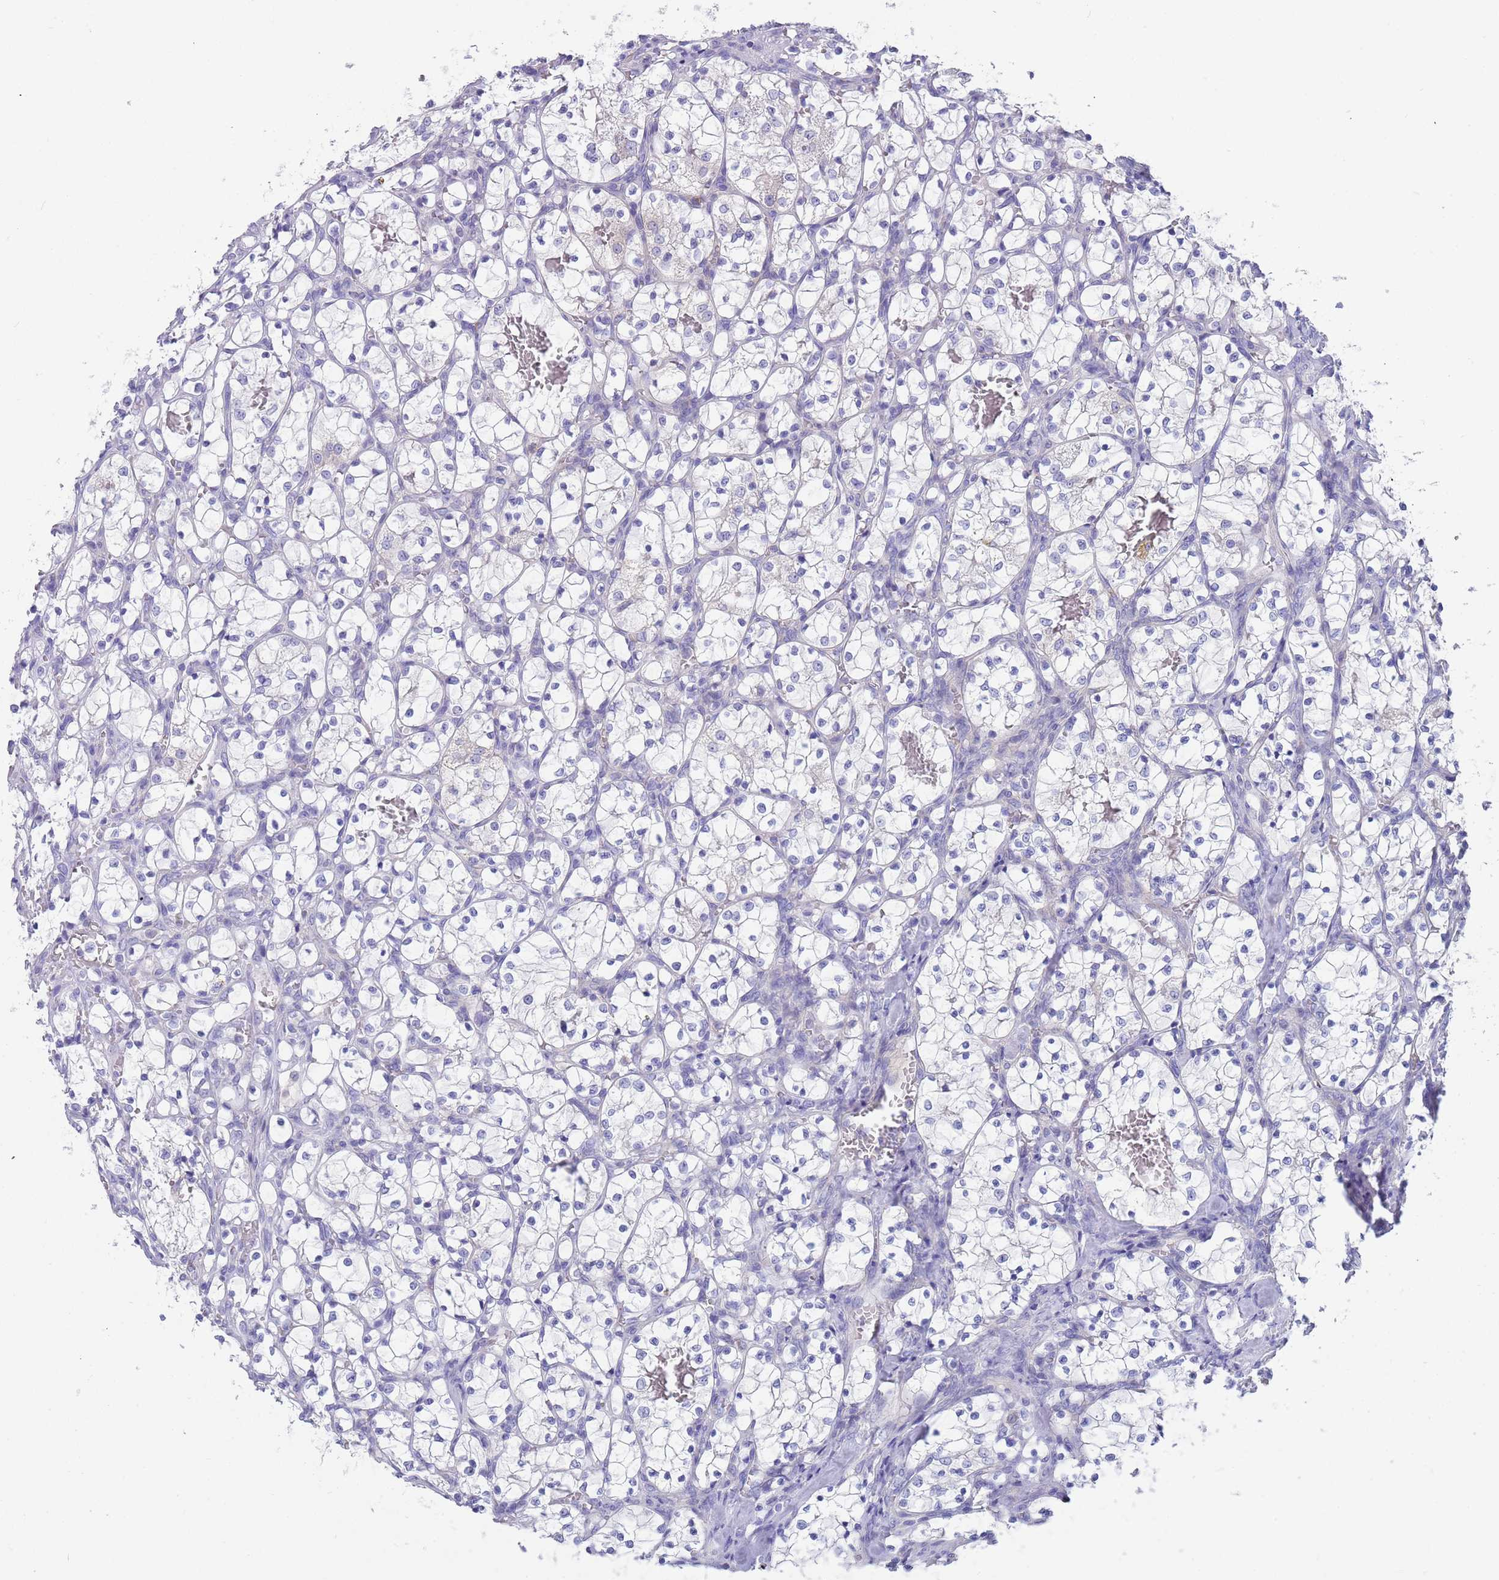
{"staining": {"intensity": "negative", "quantity": "none", "location": "none"}, "tissue": "renal cancer", "cell_type": "Tumor cells", "image_type": "cancer", "snomed": [{"axis": "morphology", "description": "Adenocarcinoma, NOS"}, {"axis": "topography", "description": "Kidney"}], "caption": "Immunohistochemistry (IHC) of human renal cancer (adenocarcinoma) shows no staining in tumor cells.", "gene": "TYW1", "patient": {"sex": "female", "age": 69}}